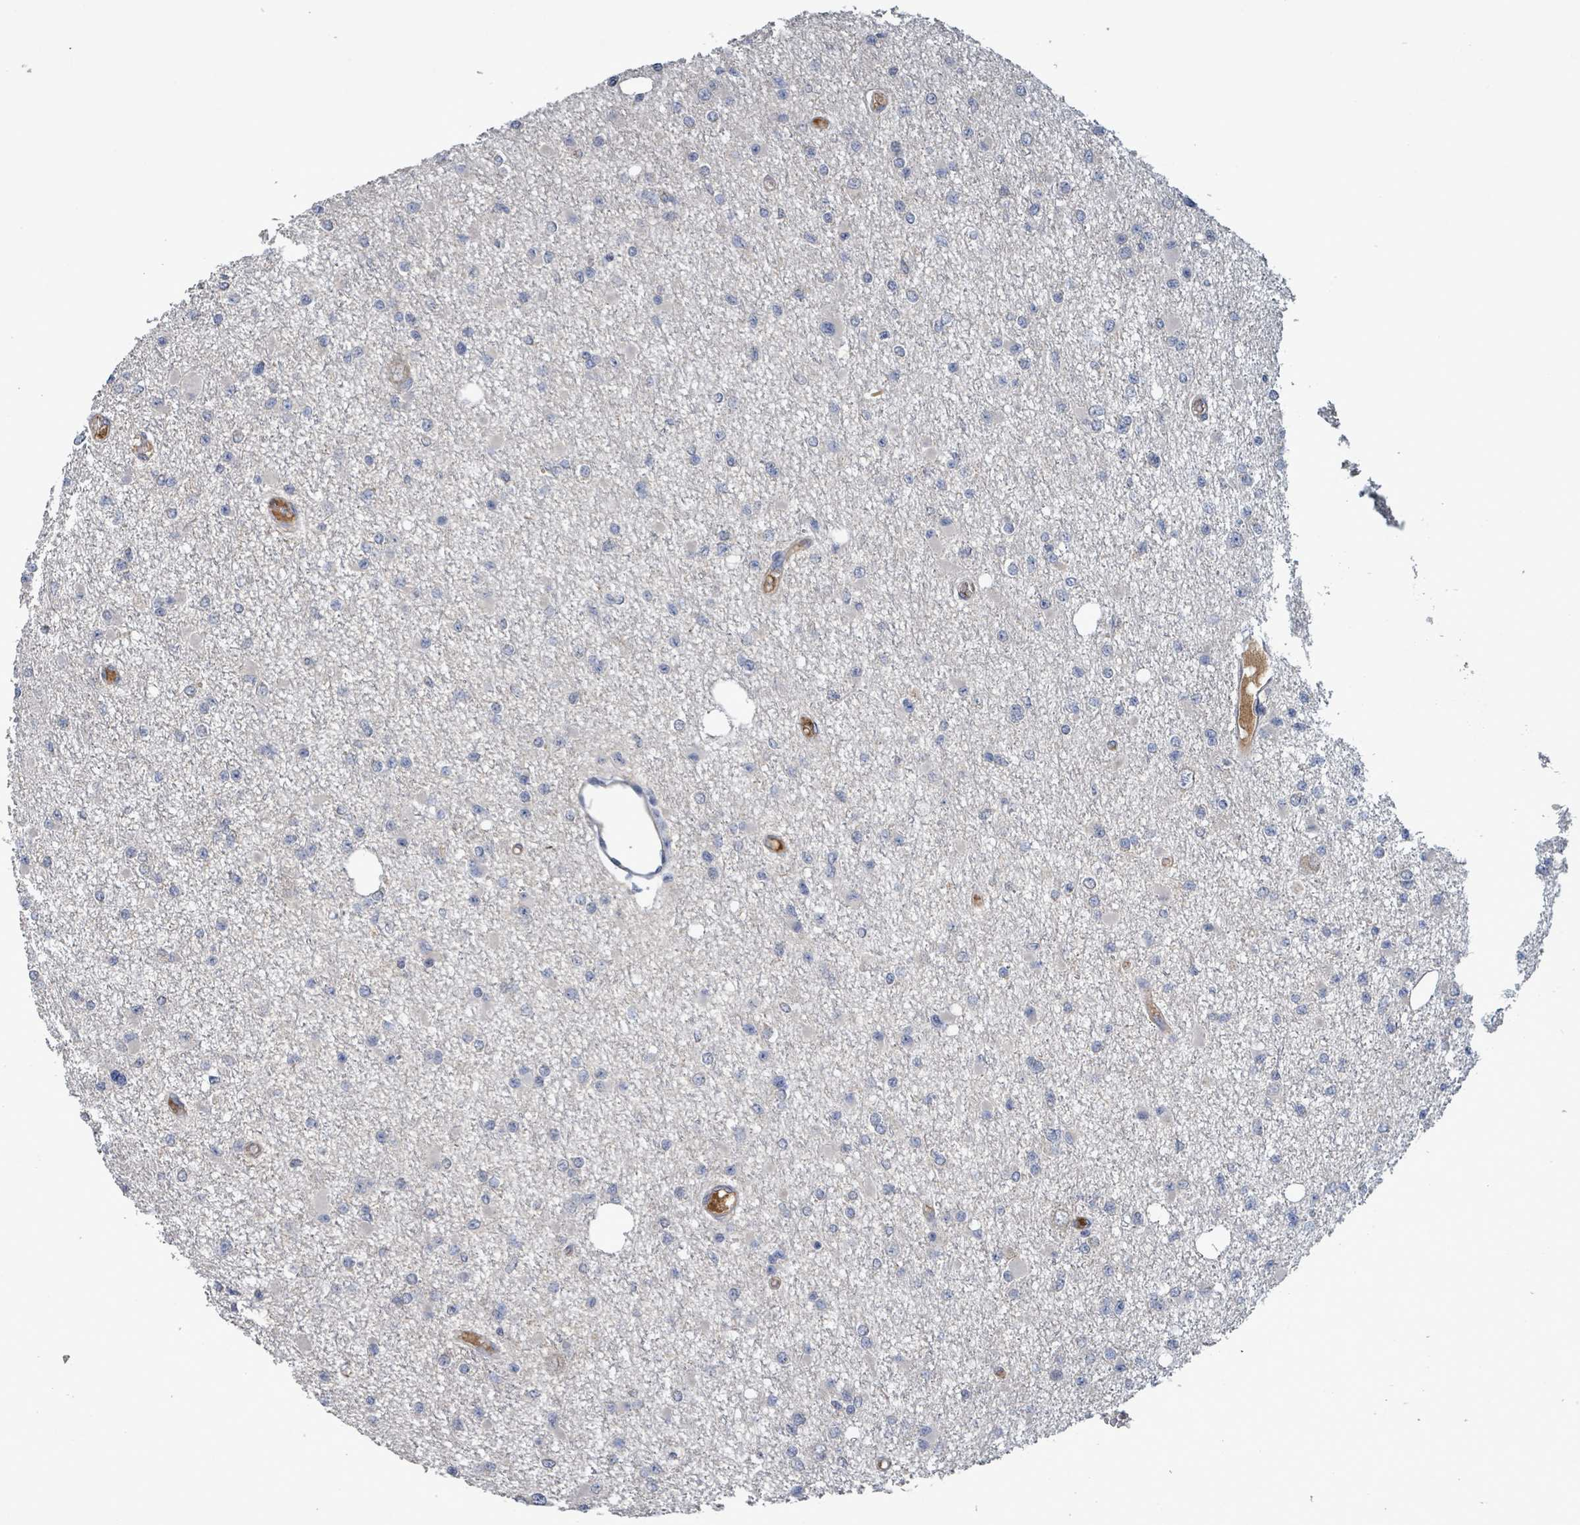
{"staining": {"intensity": "negative", "quantity": "none", "location": "none"}, "tissue": "glioma", "cell_type": "Tumor cells", "image_type": "cancer", "snomed": [{"axis": "morphology", "description": "Glioma, malignant, Low grade"}, {"axis": "topography", "description": "Brain"}], "caption": "There is no significant expression in tumor cells of glioma.", "gene": "PLAAT1", "patient": {"sex": "female", "age": 22}}